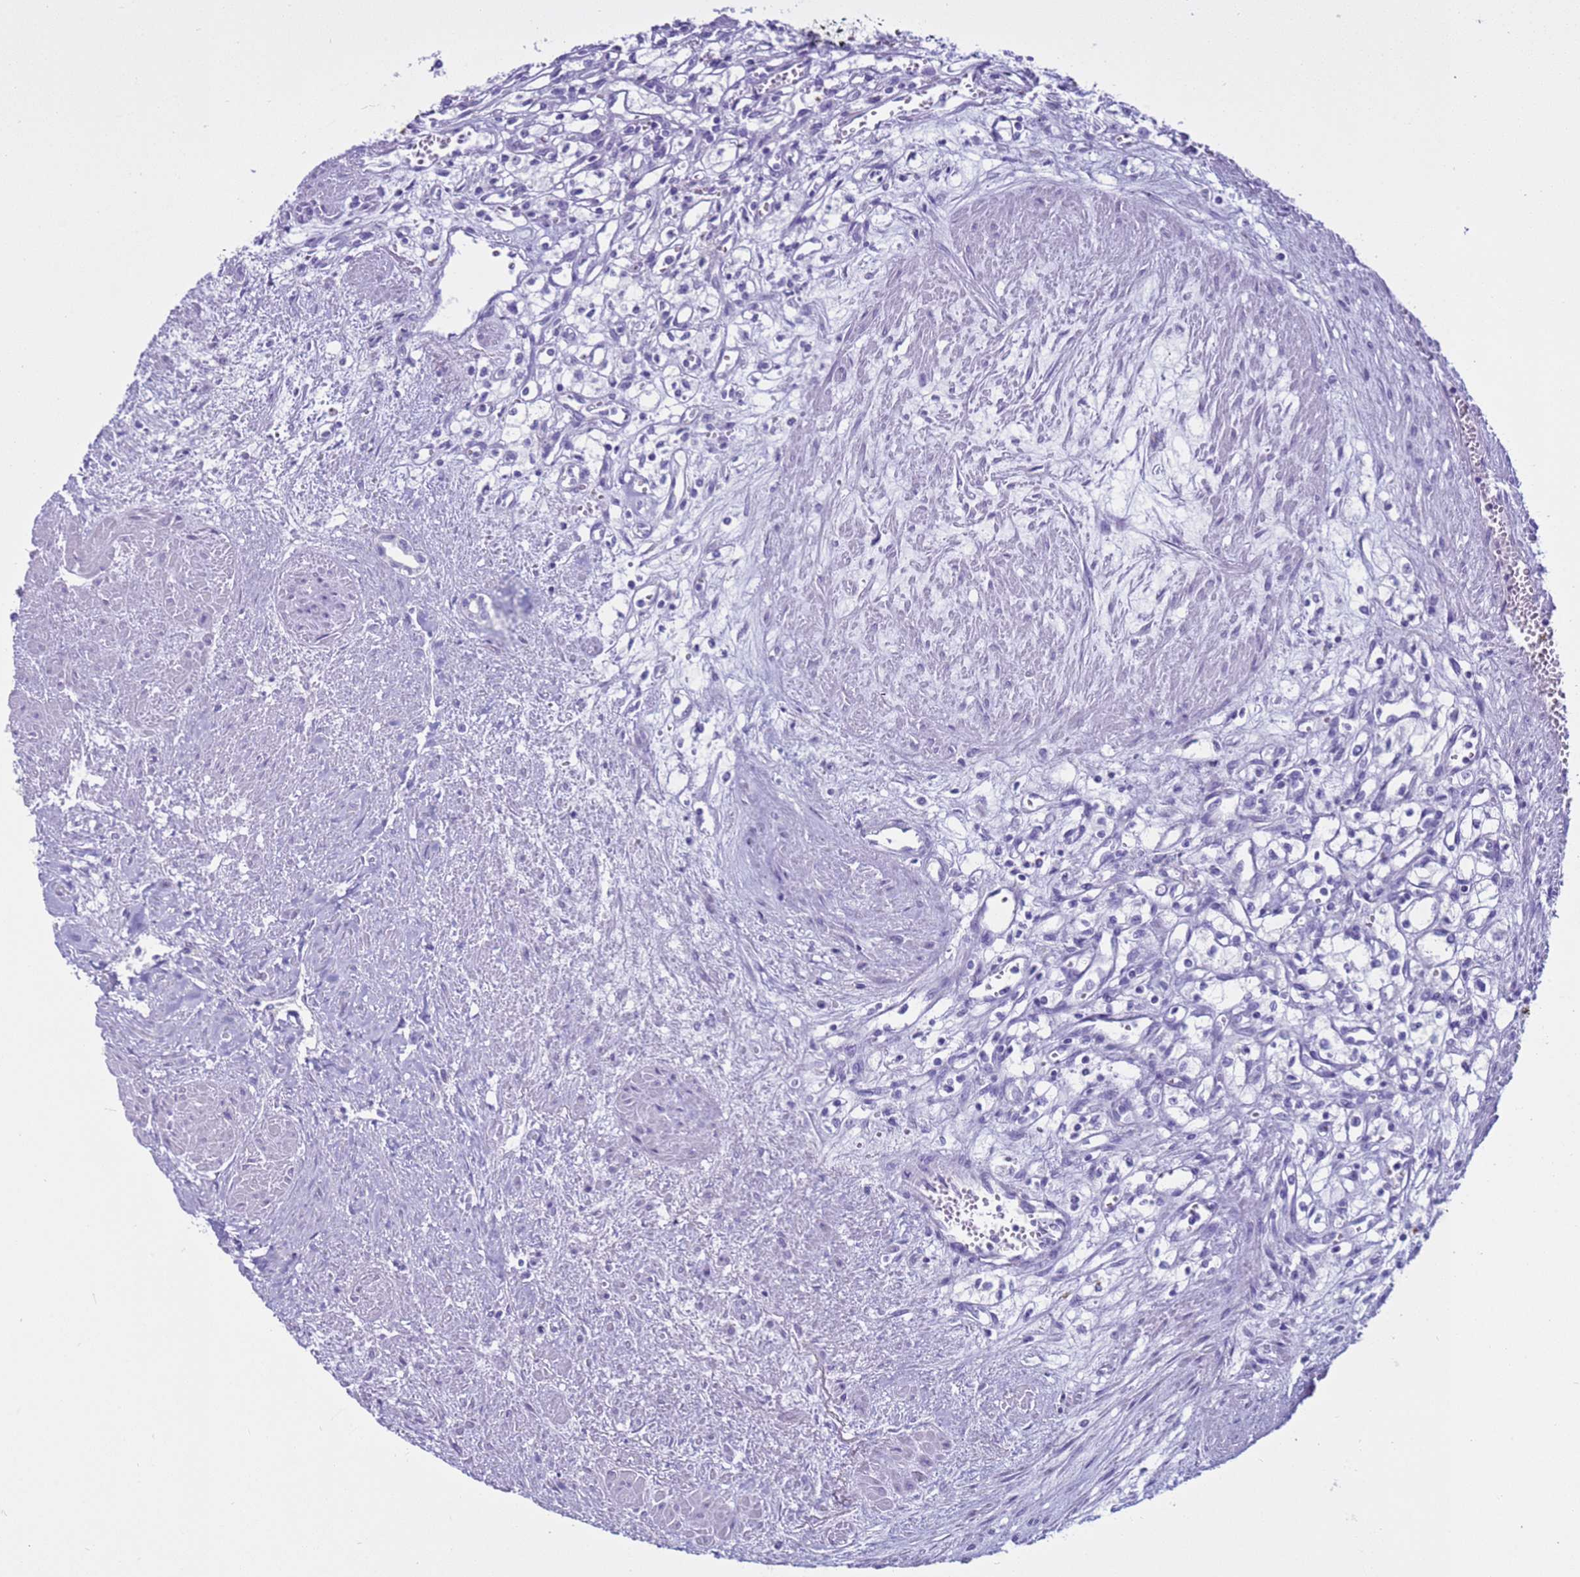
{"staining": {"intensity": "negative", "quantity": "none", "location": "none"}, "tissue": "renal cancer", "cell_type": "Tumor cells", "image_type": "cancer", "snomed": [{"axis": "morphology", "description": "Adenocarcinoma, NOS"}, {"axis": "topography", "description": "Kidney"}], "caption": "DAB (3,3'-diaminobenzidine) immunohistochemical staining of human renal adenocarcinoma shows no significant positivity in tumor cells.", "gene": "CST4", "patient": {"sex": "male", "age": 59}}